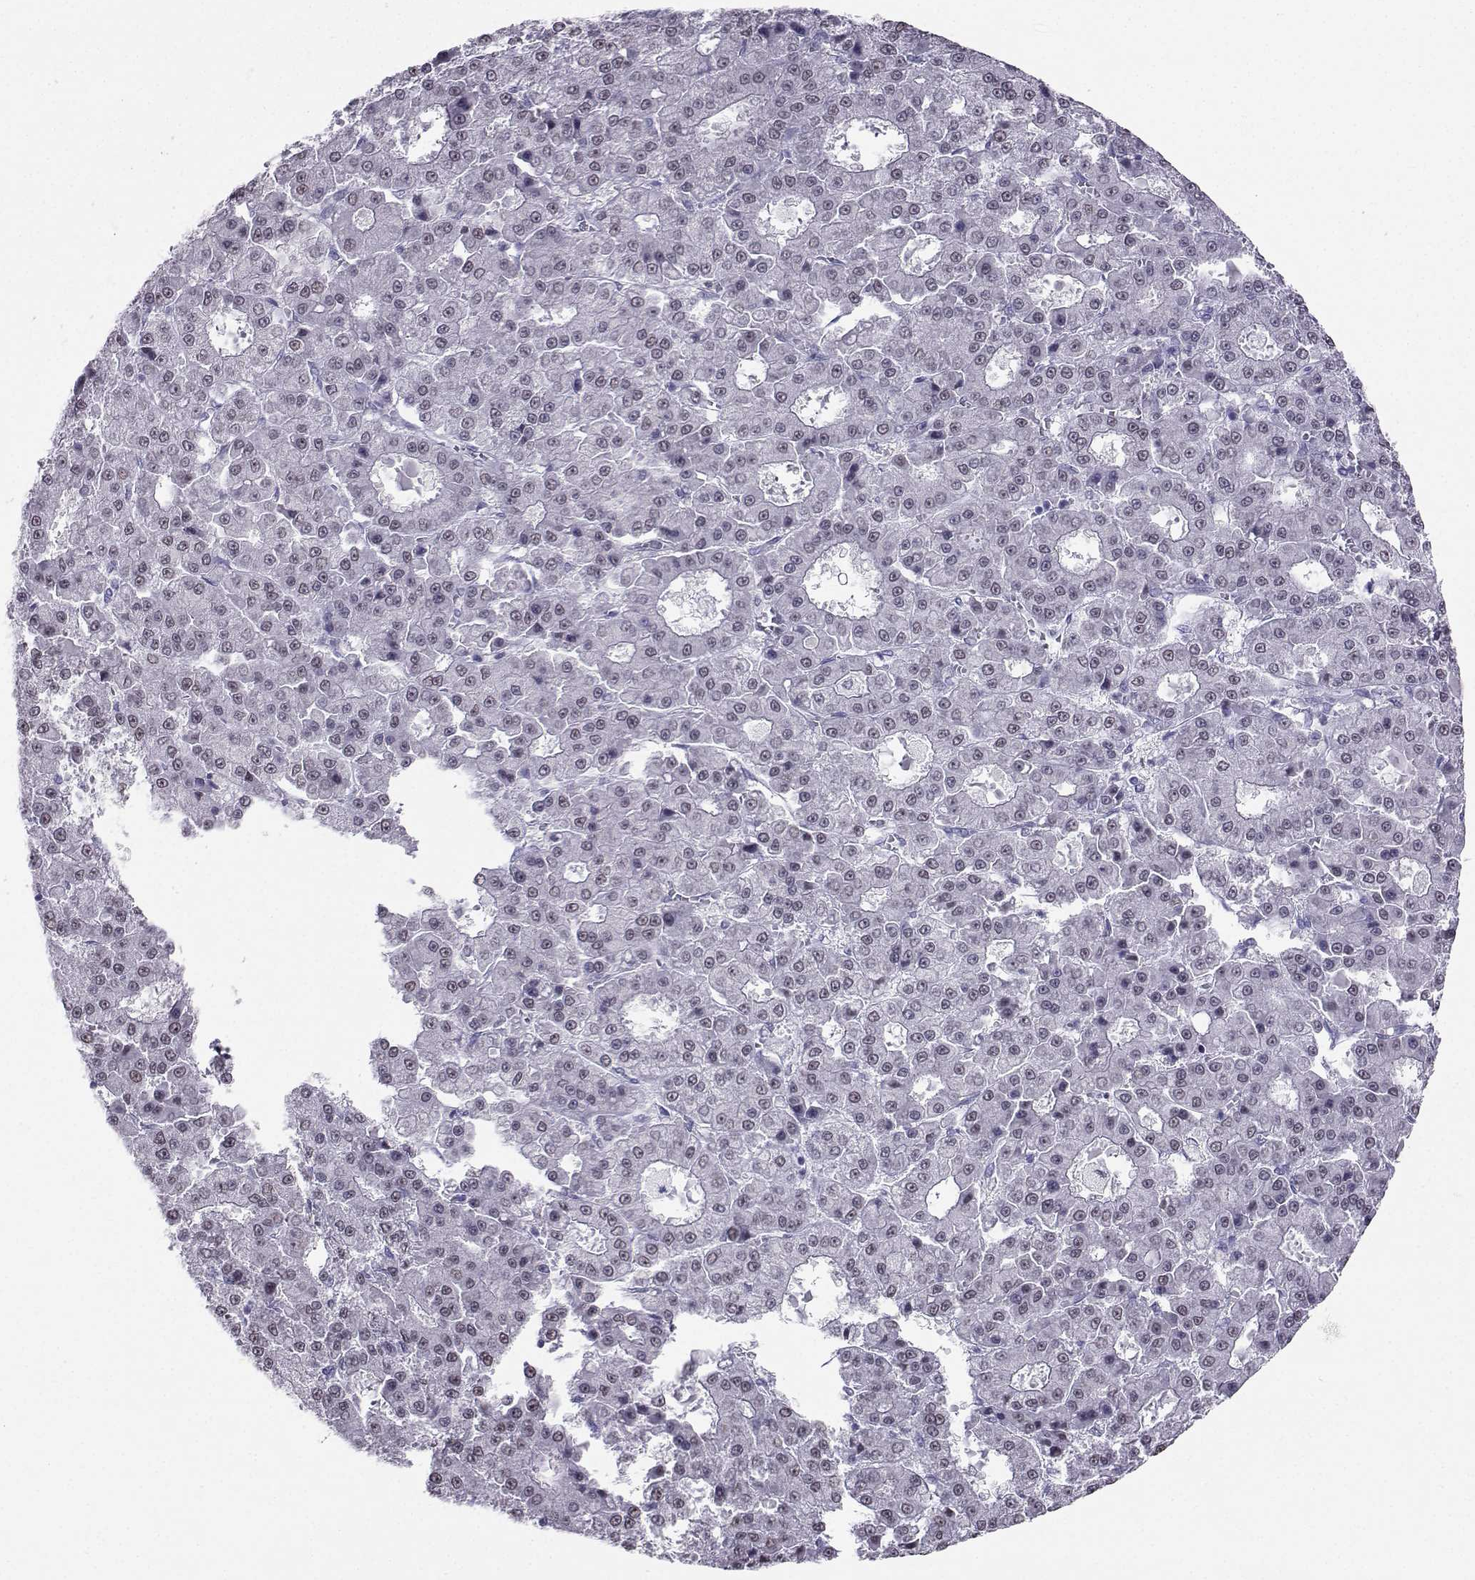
{"staining": {"intensity": "negative", "quantity": "none", "location": "none"}, "tissue": "liver cancer", "cell_type": "Tumor cells", "image_type": "cancer", "snomed": [{"axis": "morphology", "description": "Carcinoma, Hepatocellular, NOS"}, {"axis": "topography", "description": "Liver"}], "caption": "A high-resolution image shows immunohistochemistry (IHC) staining of hepatocellular carcinoma (liver), which reveals no significant staining in tumor cells. (DAB (3,3'-diaminobenzidine) immunohistochemistry with hematoxylin counter stain).", "gene": "TEDC2", "patient": {"sex": "male", "age": 70}}